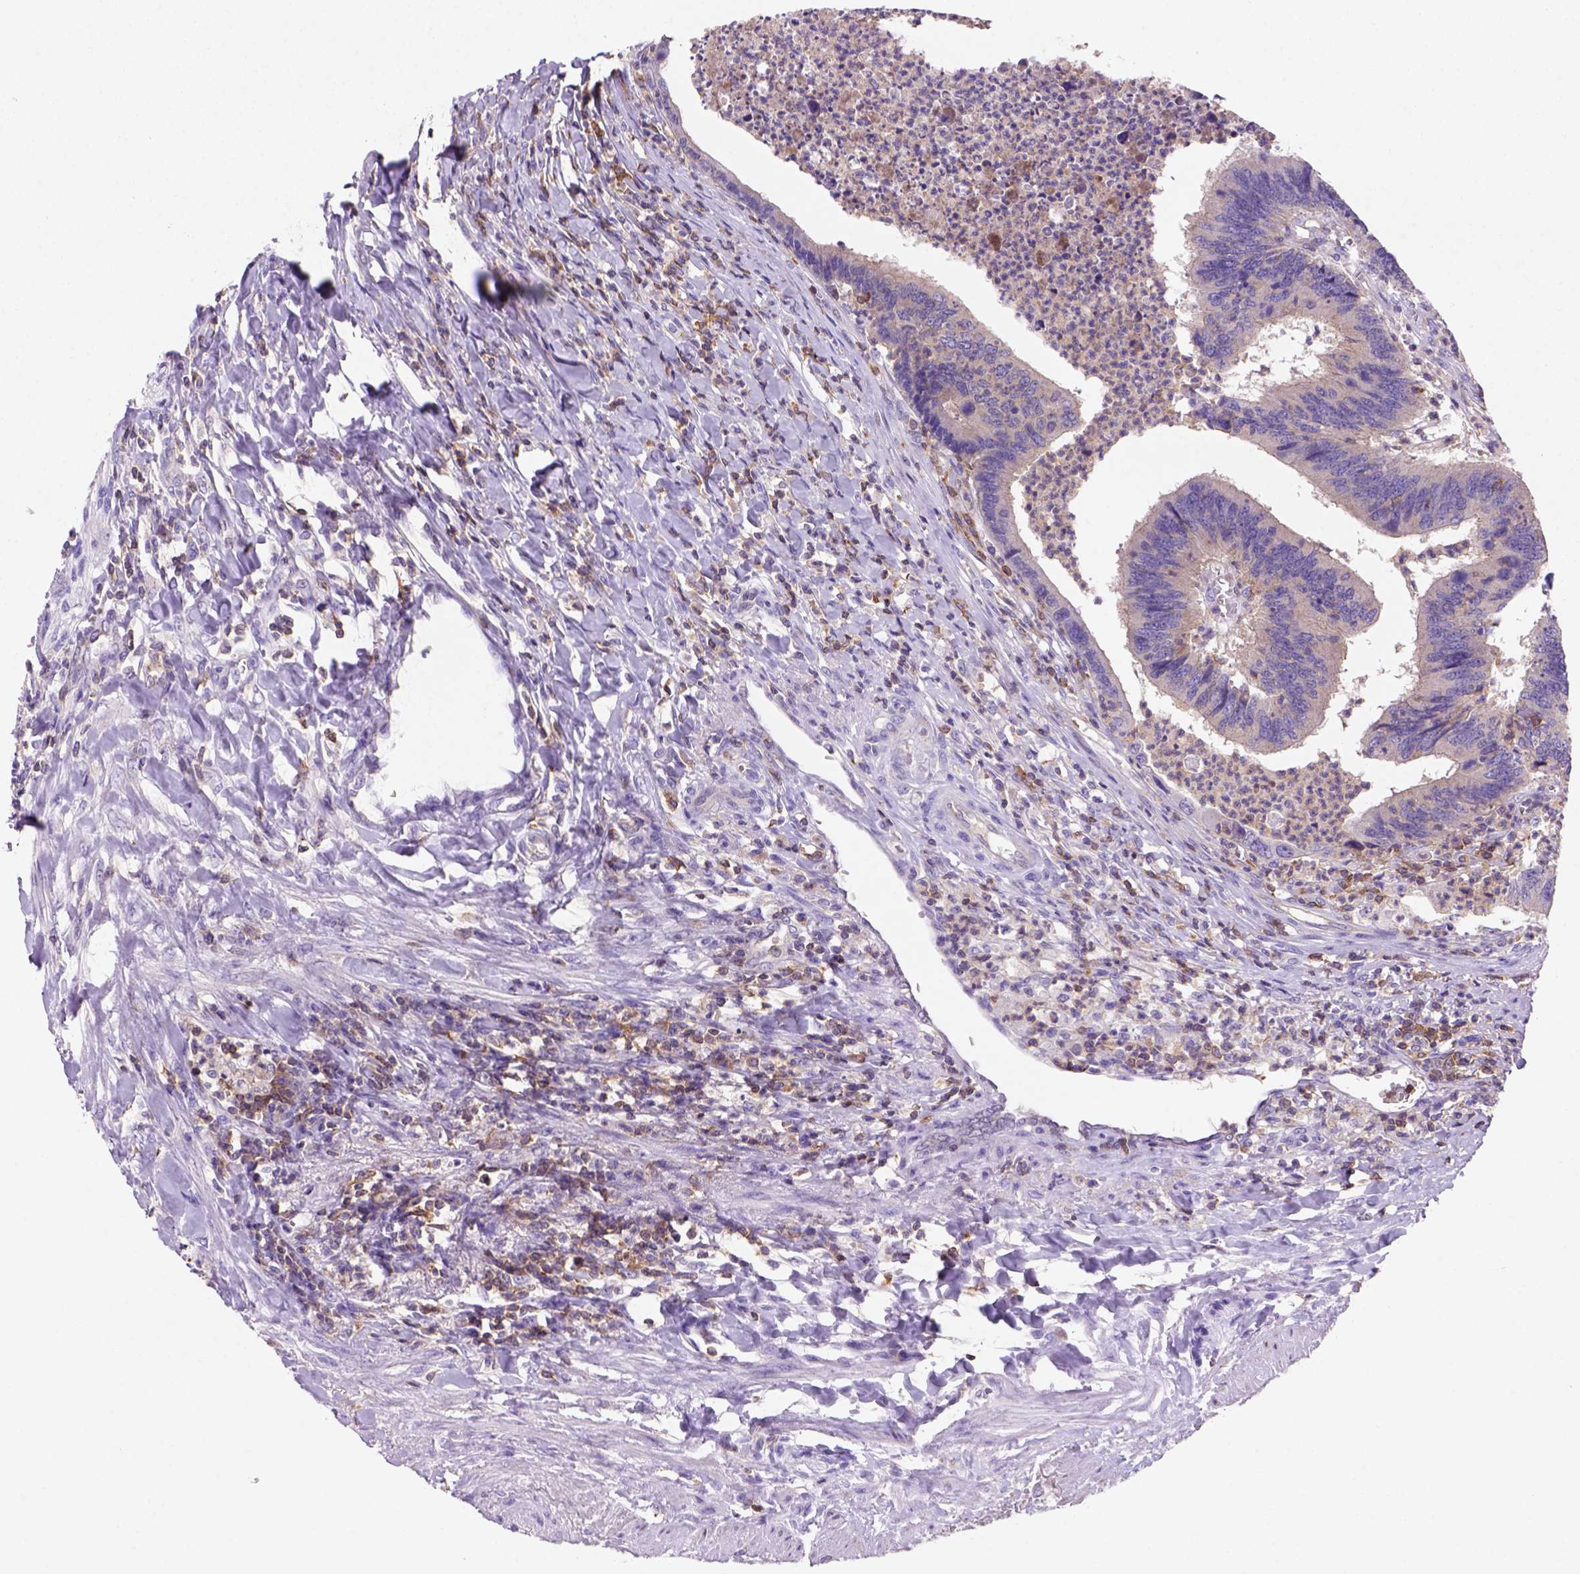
{"staining": {"intensity": "negative", "quantity": "none", "location": "none"}, "tissue": "colorectal cancer", "cell_type": "Tumor cells", "image_type": "cancer", "snomed": [{"axis": "morphology", "description": "Adenocarcinoma, NOS"}, {"axis": "topography", "description": "Colon"}], "caption": "This is an immunohistochemistry image of adenocarcinoma (colorectal). There is no staining in tumor cells.", "gene": "INPP5D", "patient": {"sex": "female", "age": 67}}